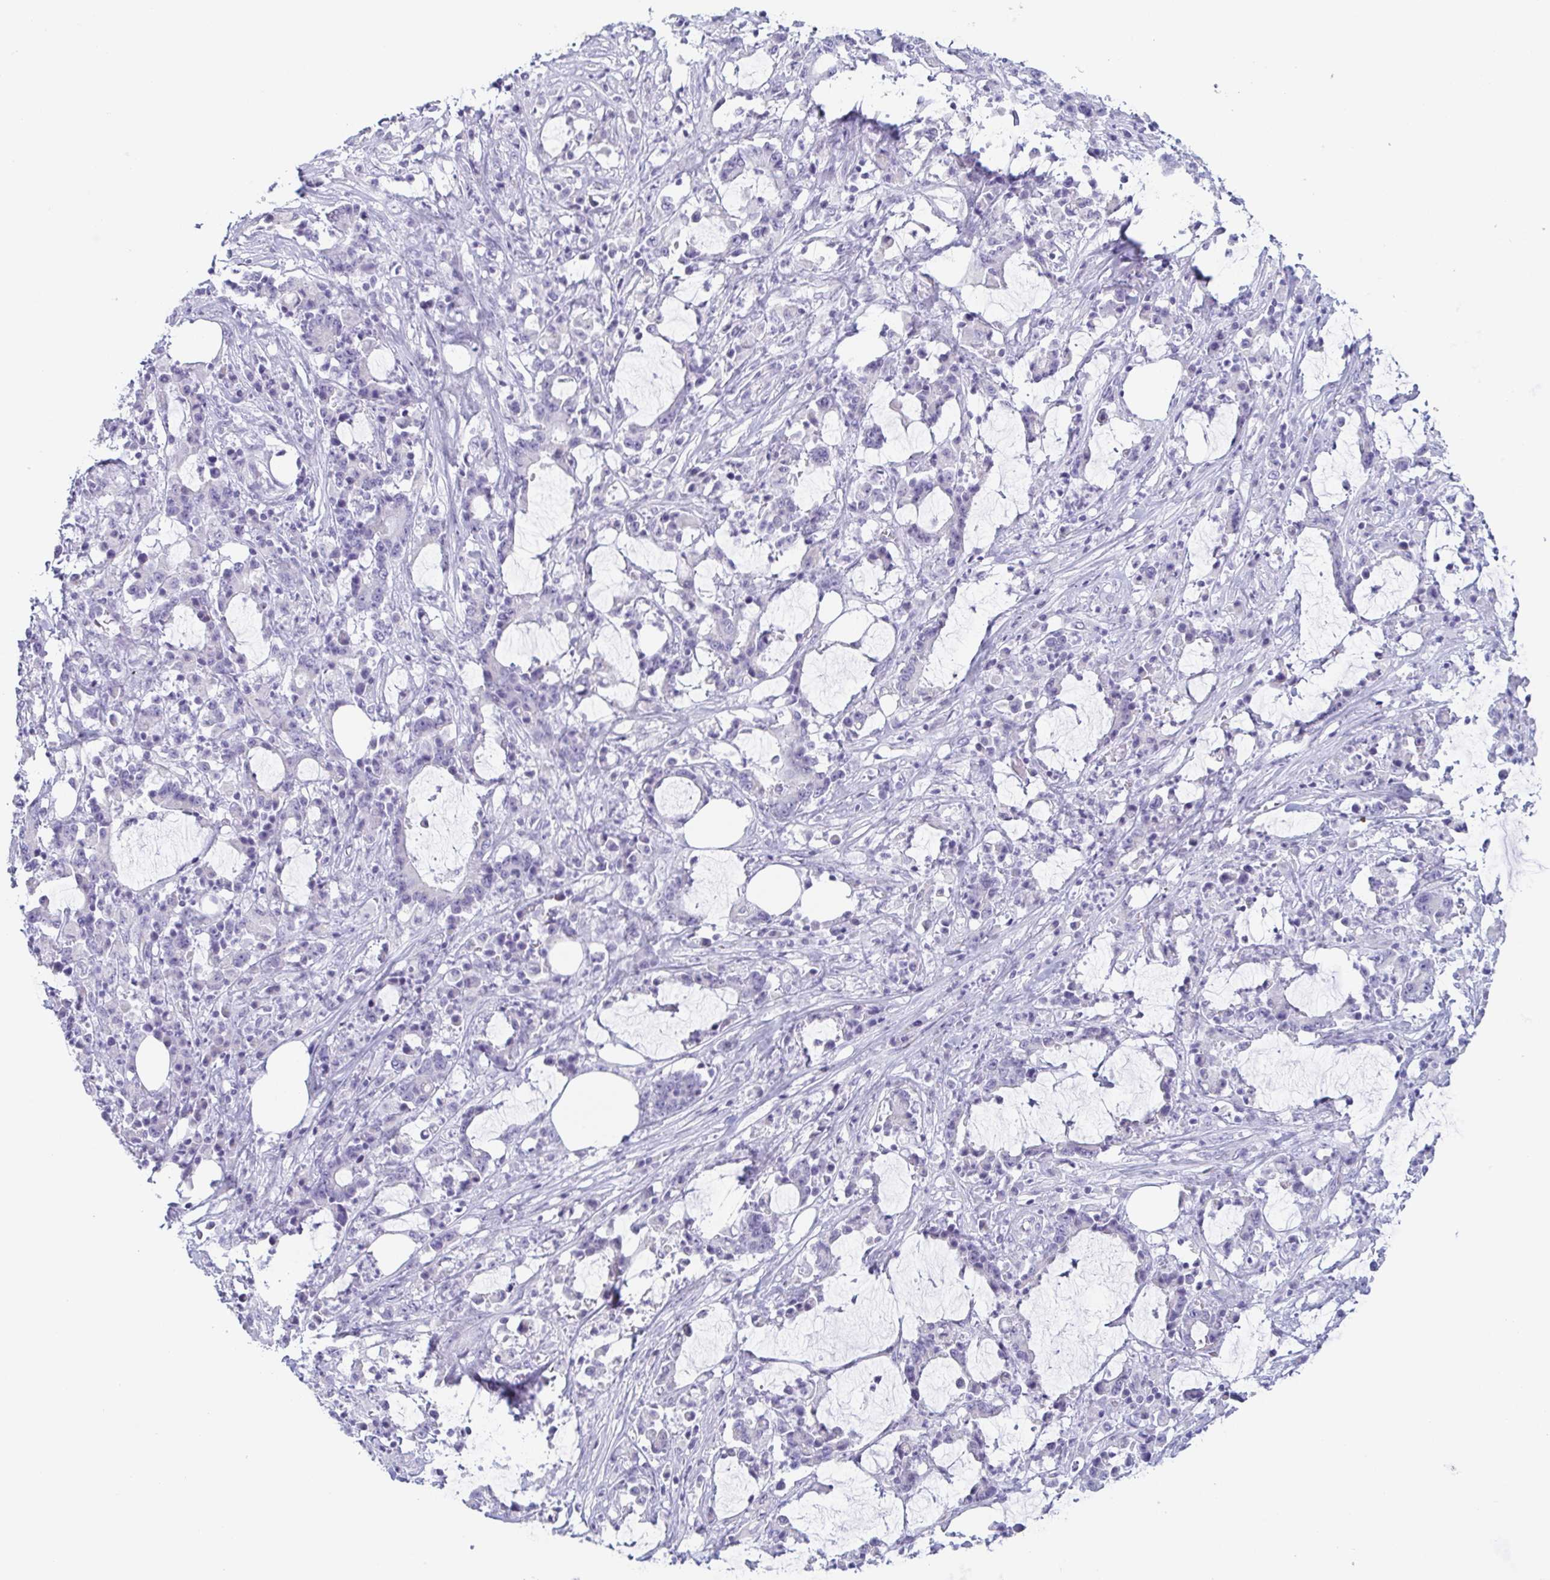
{"staining": {"intensity": "negative", "quantity": "none", "location": "none"}, "tissue": "stomach cancer", "cell_type": "Tumor cells", "image_type": "cancer", "snomed": [{"axis": "morphology", "description": "Adenocarcinoma, NOS"}, {"axis": "topography", "description": "Stomach, upper"}], "caption": "There is no significant expression in tumor cells of stomach cancer. The staining is performed using DAB brown chromogen with nuclei counter-stained in using hematoxylin.", "gene": "PRR27", "patient": {"sex": "male", "age": 68}}